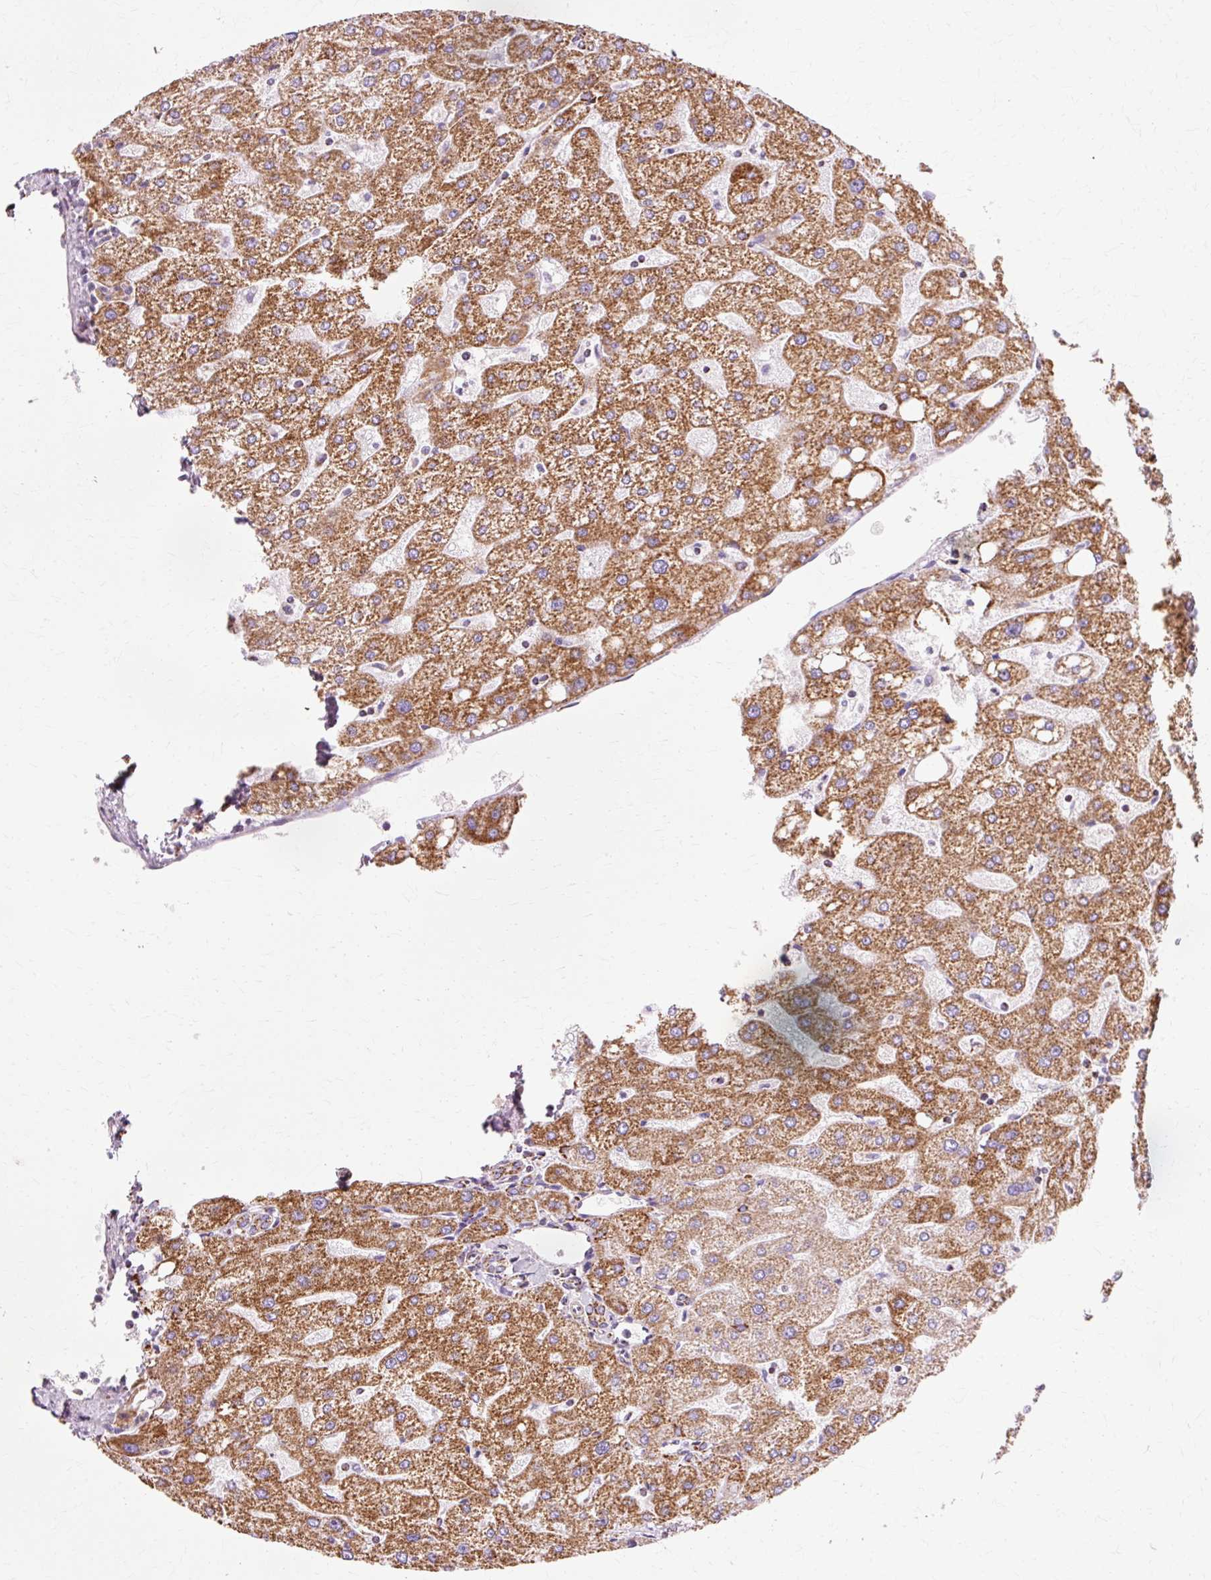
{"staining": {"intensity": "moderate", "quantity": "<25%", "location": "cytoplasmic/membranous"}, "tissue": "liver", "cell_type": "Cholangiocytes", "image_type": "normal", "snomed": [{"axis": "morphology", "description": "Normal tissue, NOS"}, {"axis": "topography", "description": "Liver"}], "caption": "High-magnification brightfield microscopy of unremarkable liver stained with DAB (brown) and counterstained with hematoxylin (blue). cholangiocytes exhibit moderate cytoplasmic/membranous expression is seen in about<25% of cells.", "gene": "ATP5PO", "patient": {"sex": "male", "age": 67}}